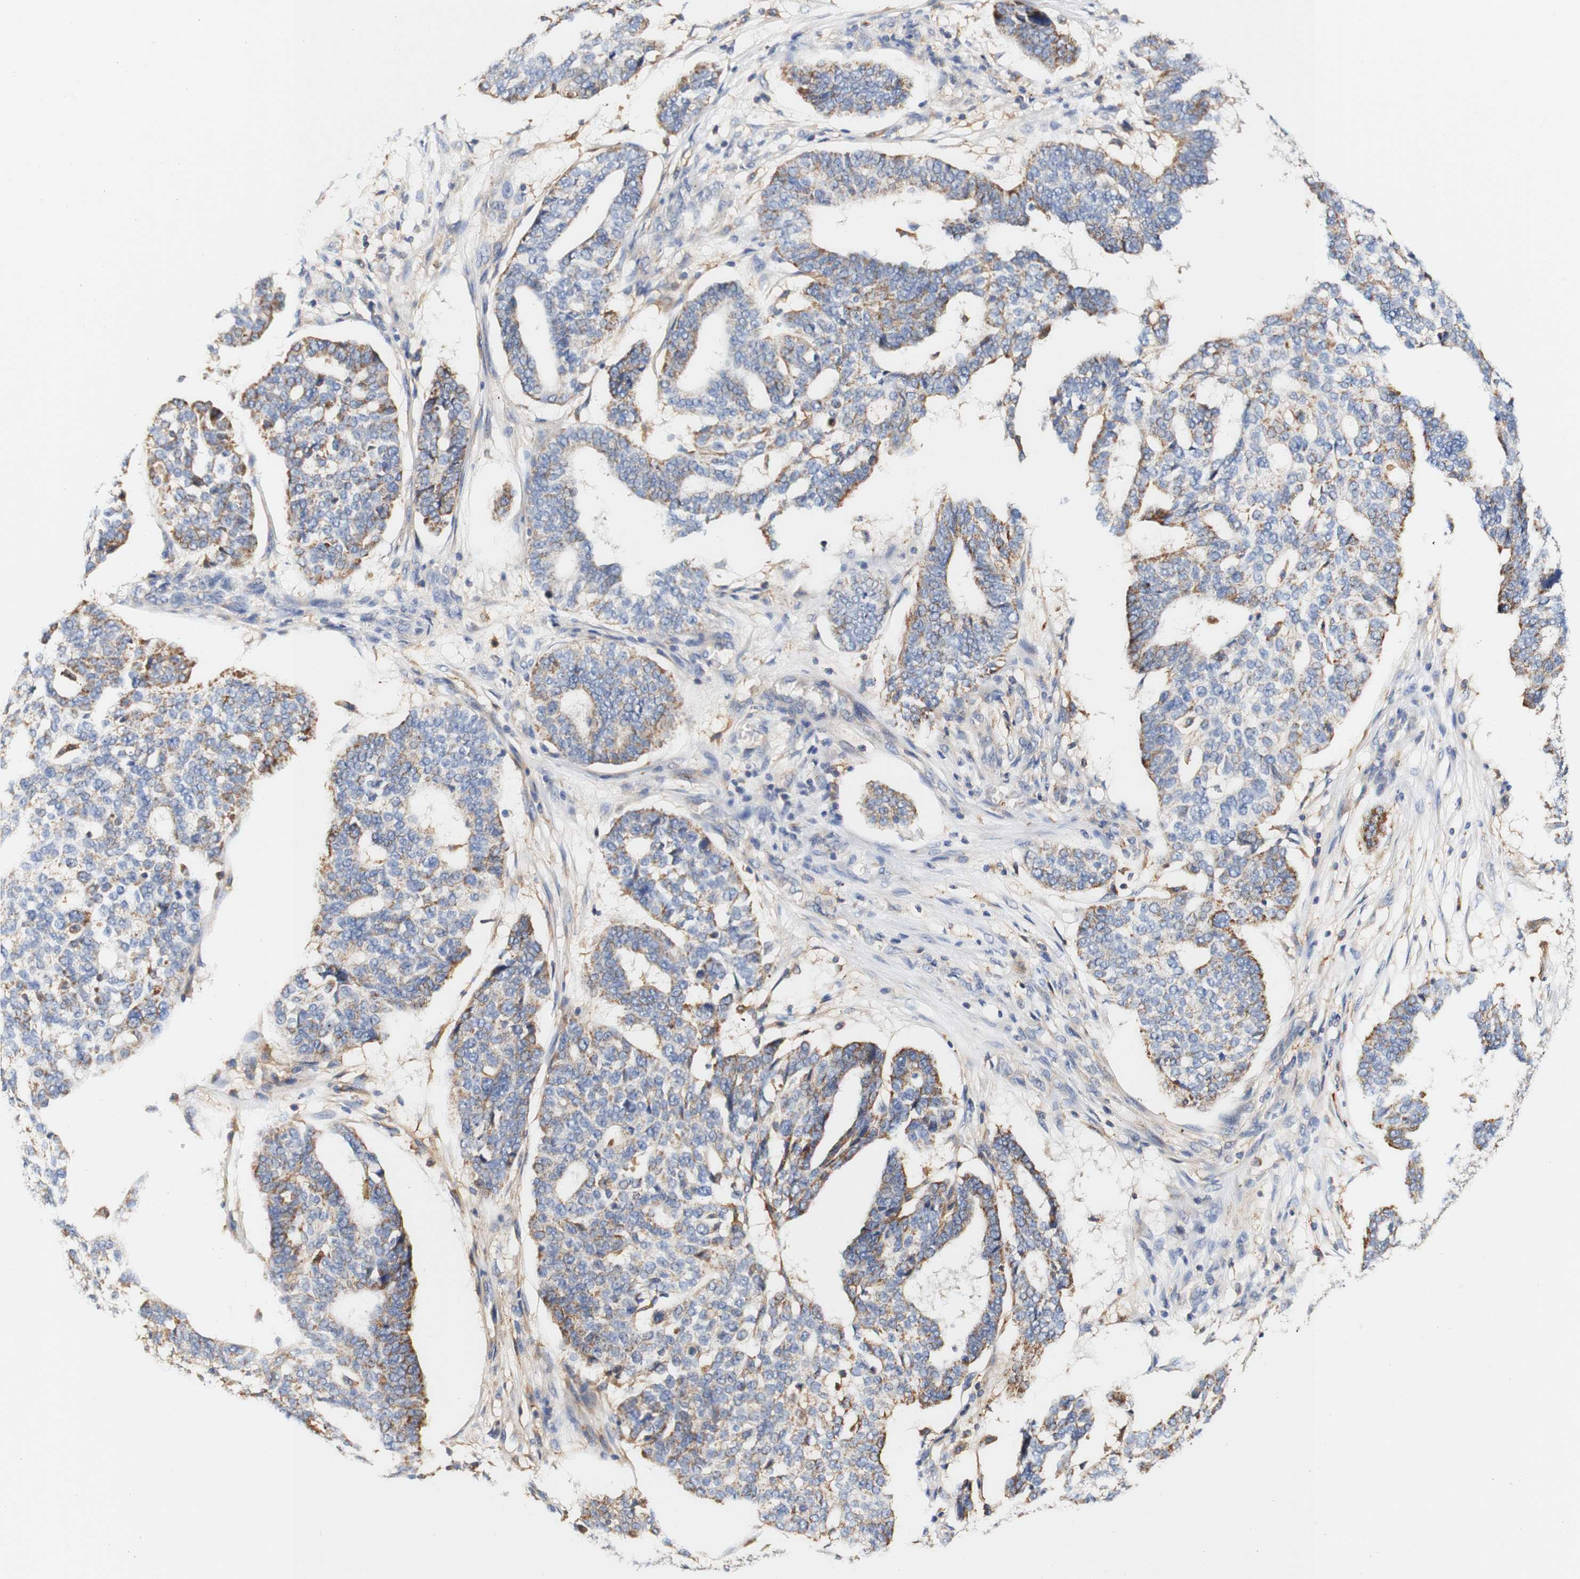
{"staining": {"intensity": "moderate", "quantity": "25%-75%", "location": "cytoplasmic/membranous"}, "tissue": "ovarian cancer", "cell_type": "Tumor cells", "image_type": "cancer", "snomed": [{"axis": "morphology", "description": "Cystadenocarcinoma, serous, NOS"}, {"axis": "topography", "description": "Ovary"}], "caption": "High-magnification brightfield microscopy of serous cystadenocarcinoma (ovarian) stained with DAB (3,3'-diaminobenzidine) (brown) and counterstained with hematoxylin (blue). tumor cells exhibit moderate cytoplasmic/membranous staining is appreciated in approximately25%-75% of cells. Using DAB (3,3'-diaminobenzidine) (brown) and hematoxylin (blue) stains, captured at high magnification using brightfield microscopy.", "gene": "PCDH7", "patient": {"sex": "female", "age": 59}}